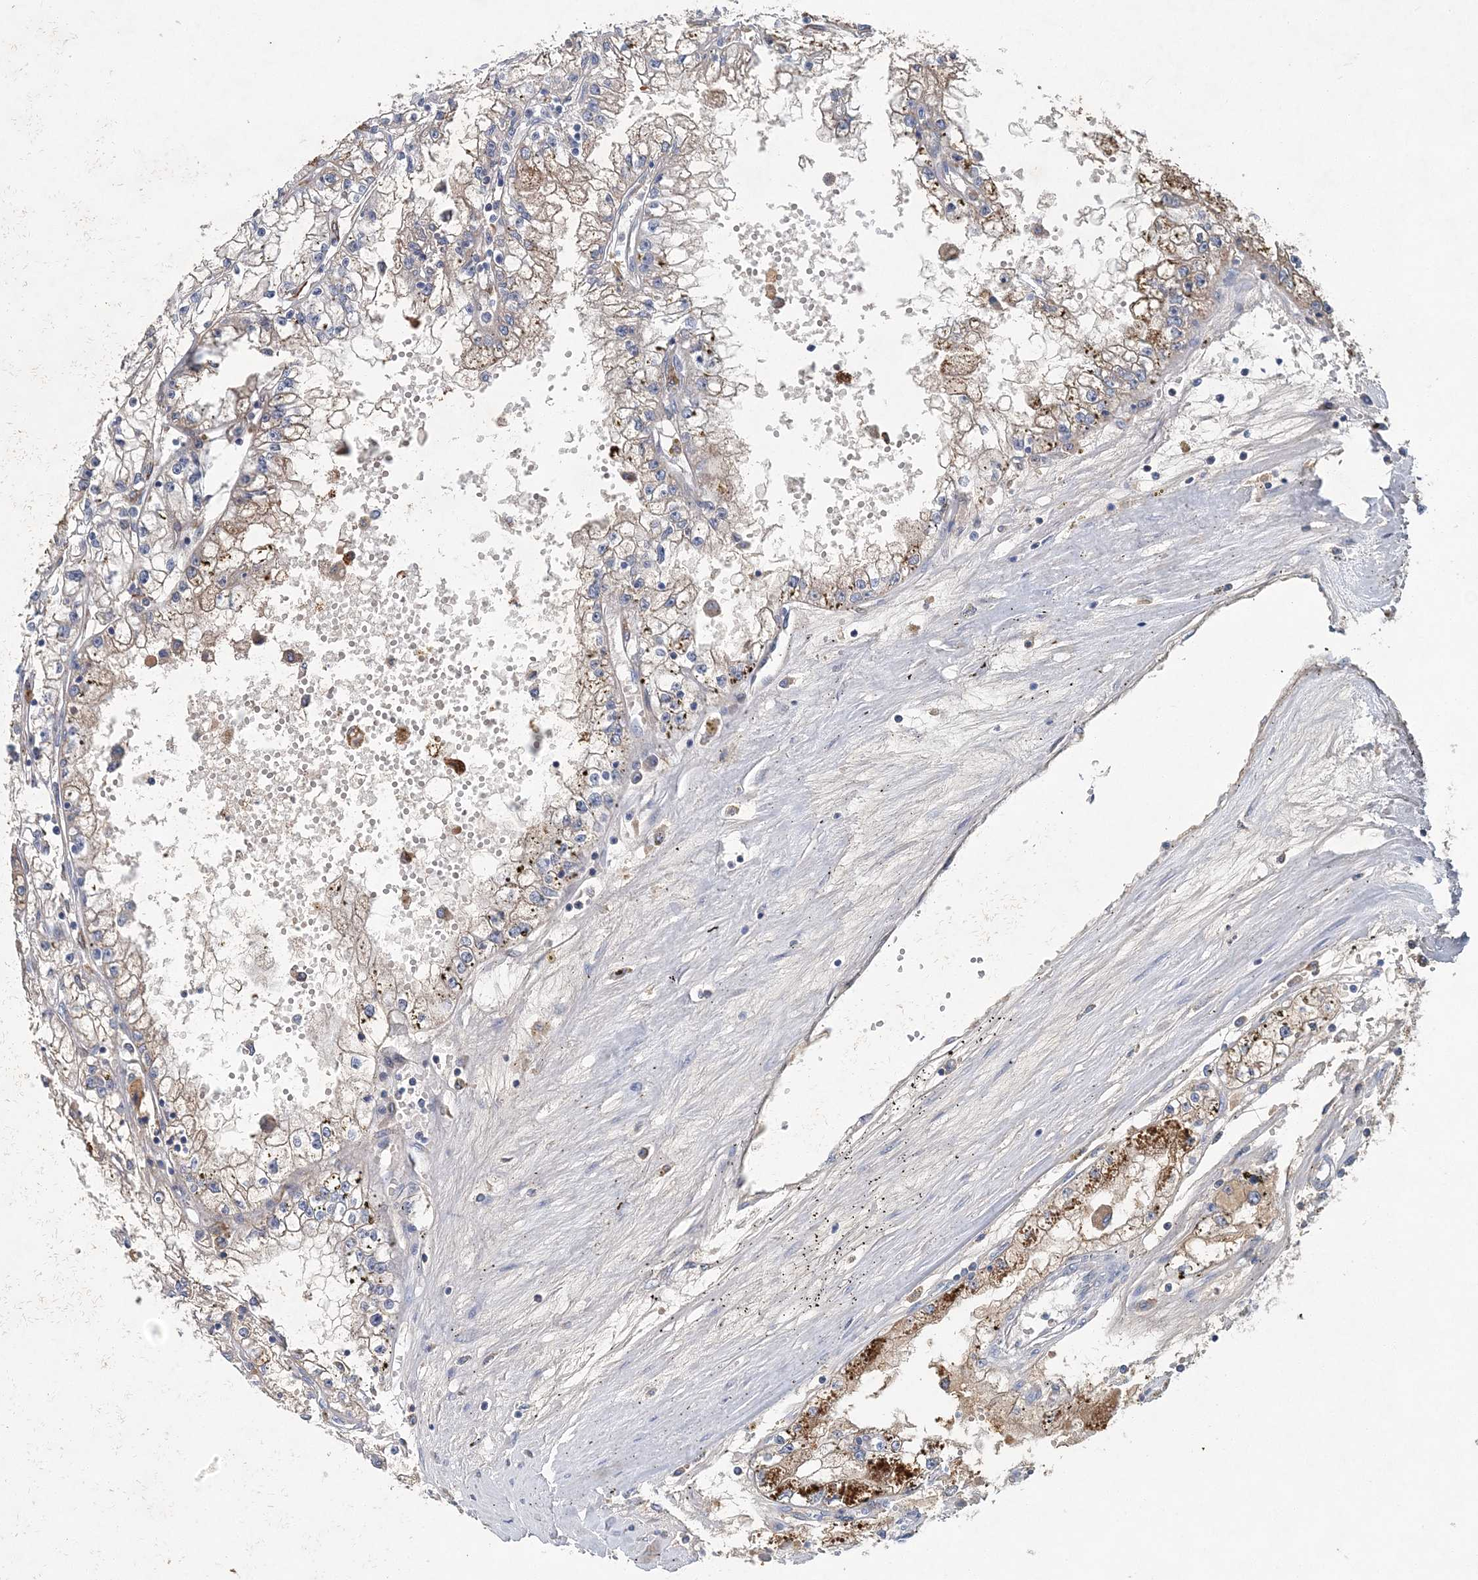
{"staining": {"intensity": "negative", "quantity": "none", "location": "none"}, "tissue": "renal cancer", "cell_type": "Tumor cells", "image_type": "cancer", "snomed": [{"axis": "morphology", "description": "Adenocarcinoma, NOS"}, {"axis": "topography", "description": "Kidney"}], "caption": "High power microscopy micrograph of an IHC image of adenocarcinoma (renal), revealing no significant expression in tumor cells.", "gene": "RNF25", "patient": {"sex": "male", "age": 56}}